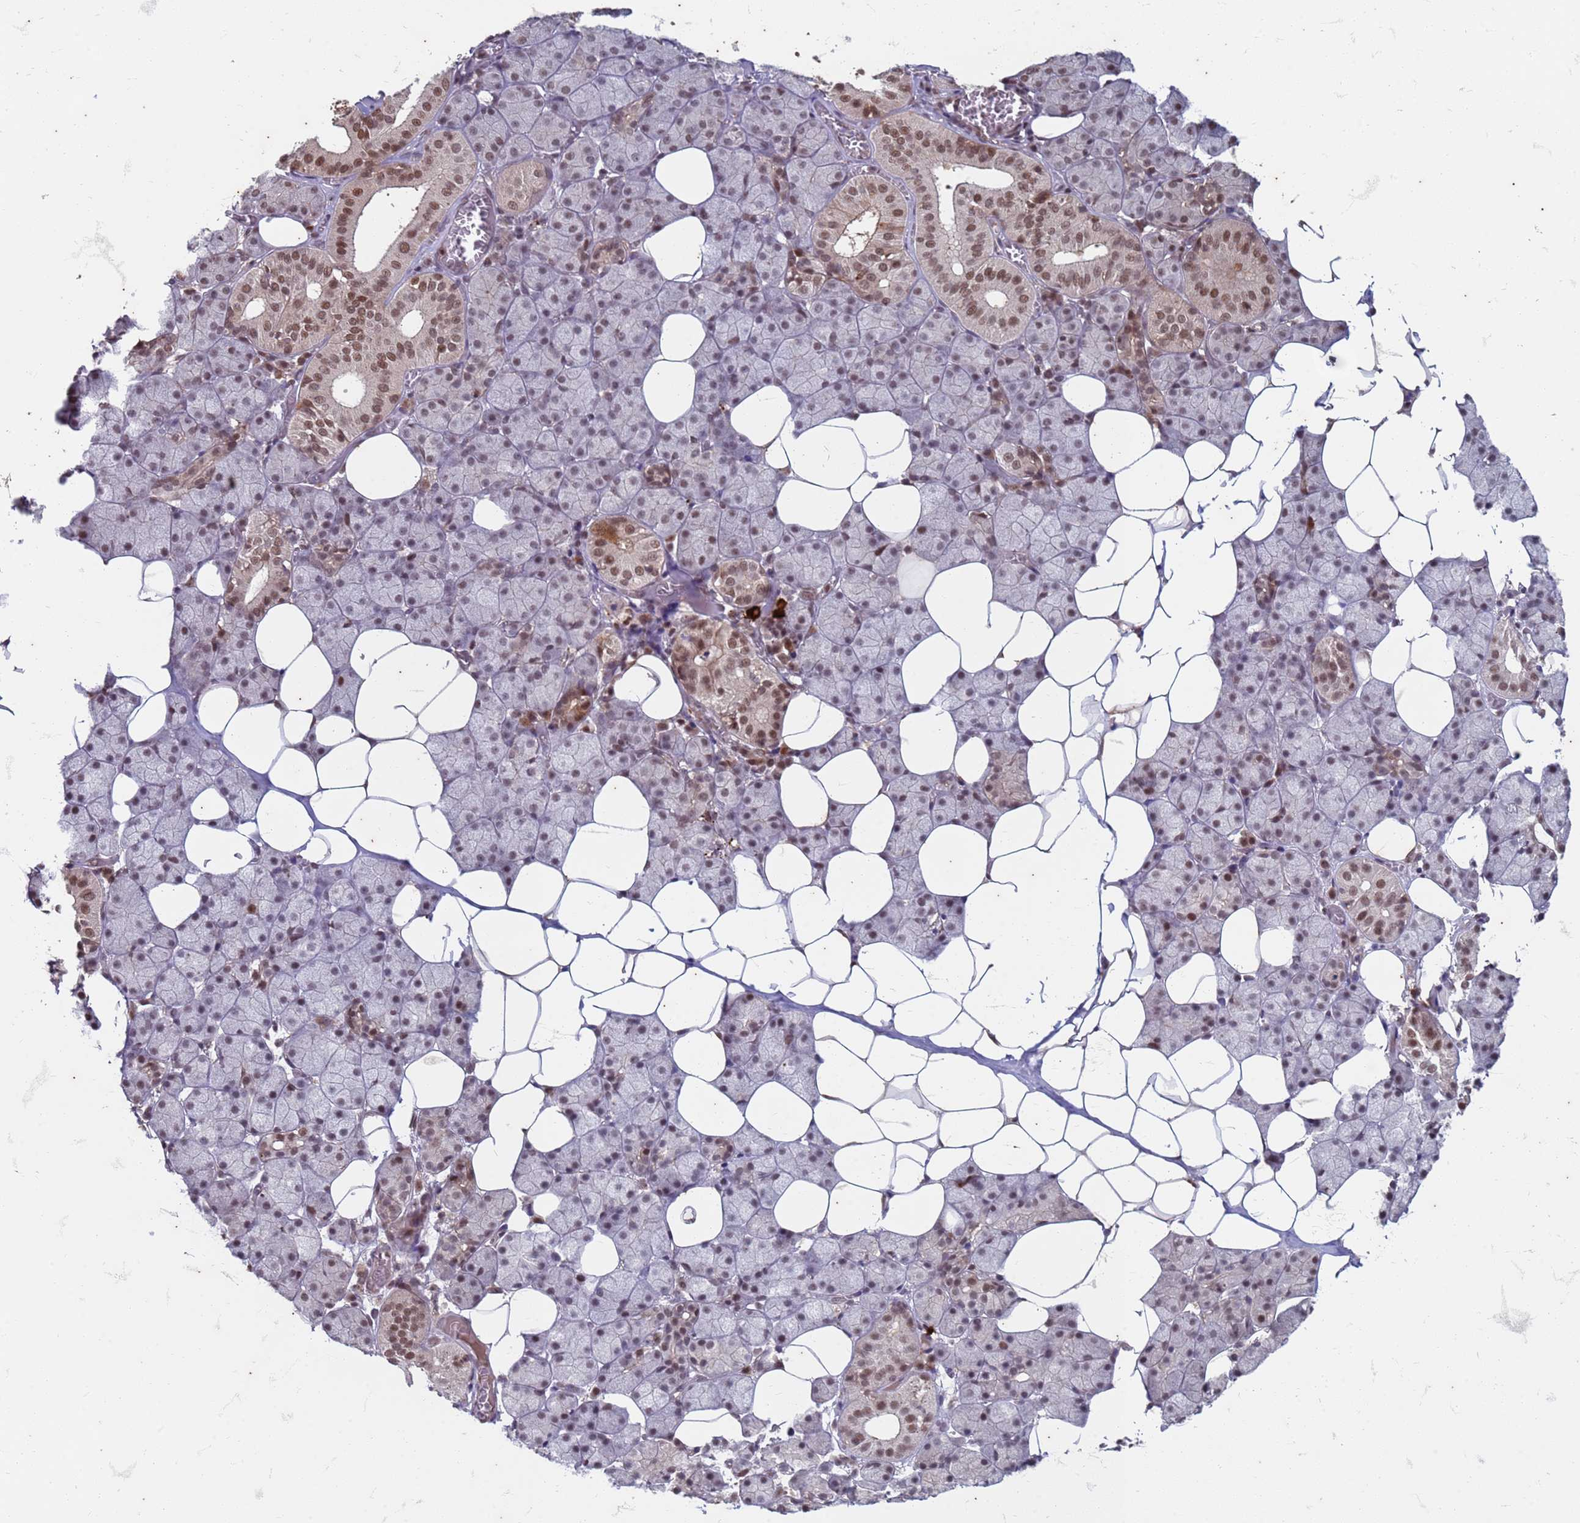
{"staining": {"intensity": "moderate", "quantity": "25%-75%", "location": "nuclear"}, "tissue": "salivary gland", "cell_type": "Glandular cells", "image_type": "normal", "snomed": [{"axis": "morphology", "description": "Normal tissue, NOS"}, {"axis": "topography", "description": "Salivary gland"}], "caption": "Salivary gland stained with immunohistochemistry (IHC) displays moderate nuclear positivity in about 25%-75% of glandular cells. The protein of interest is stained brown, and the nuclei are stained in blue (DAB (3,3'-diaminobenzidine) IHC with brightfield microscopy, high magnification).", "gene": "TRMT6", "patient": {"sex": "female", "age": 33}}